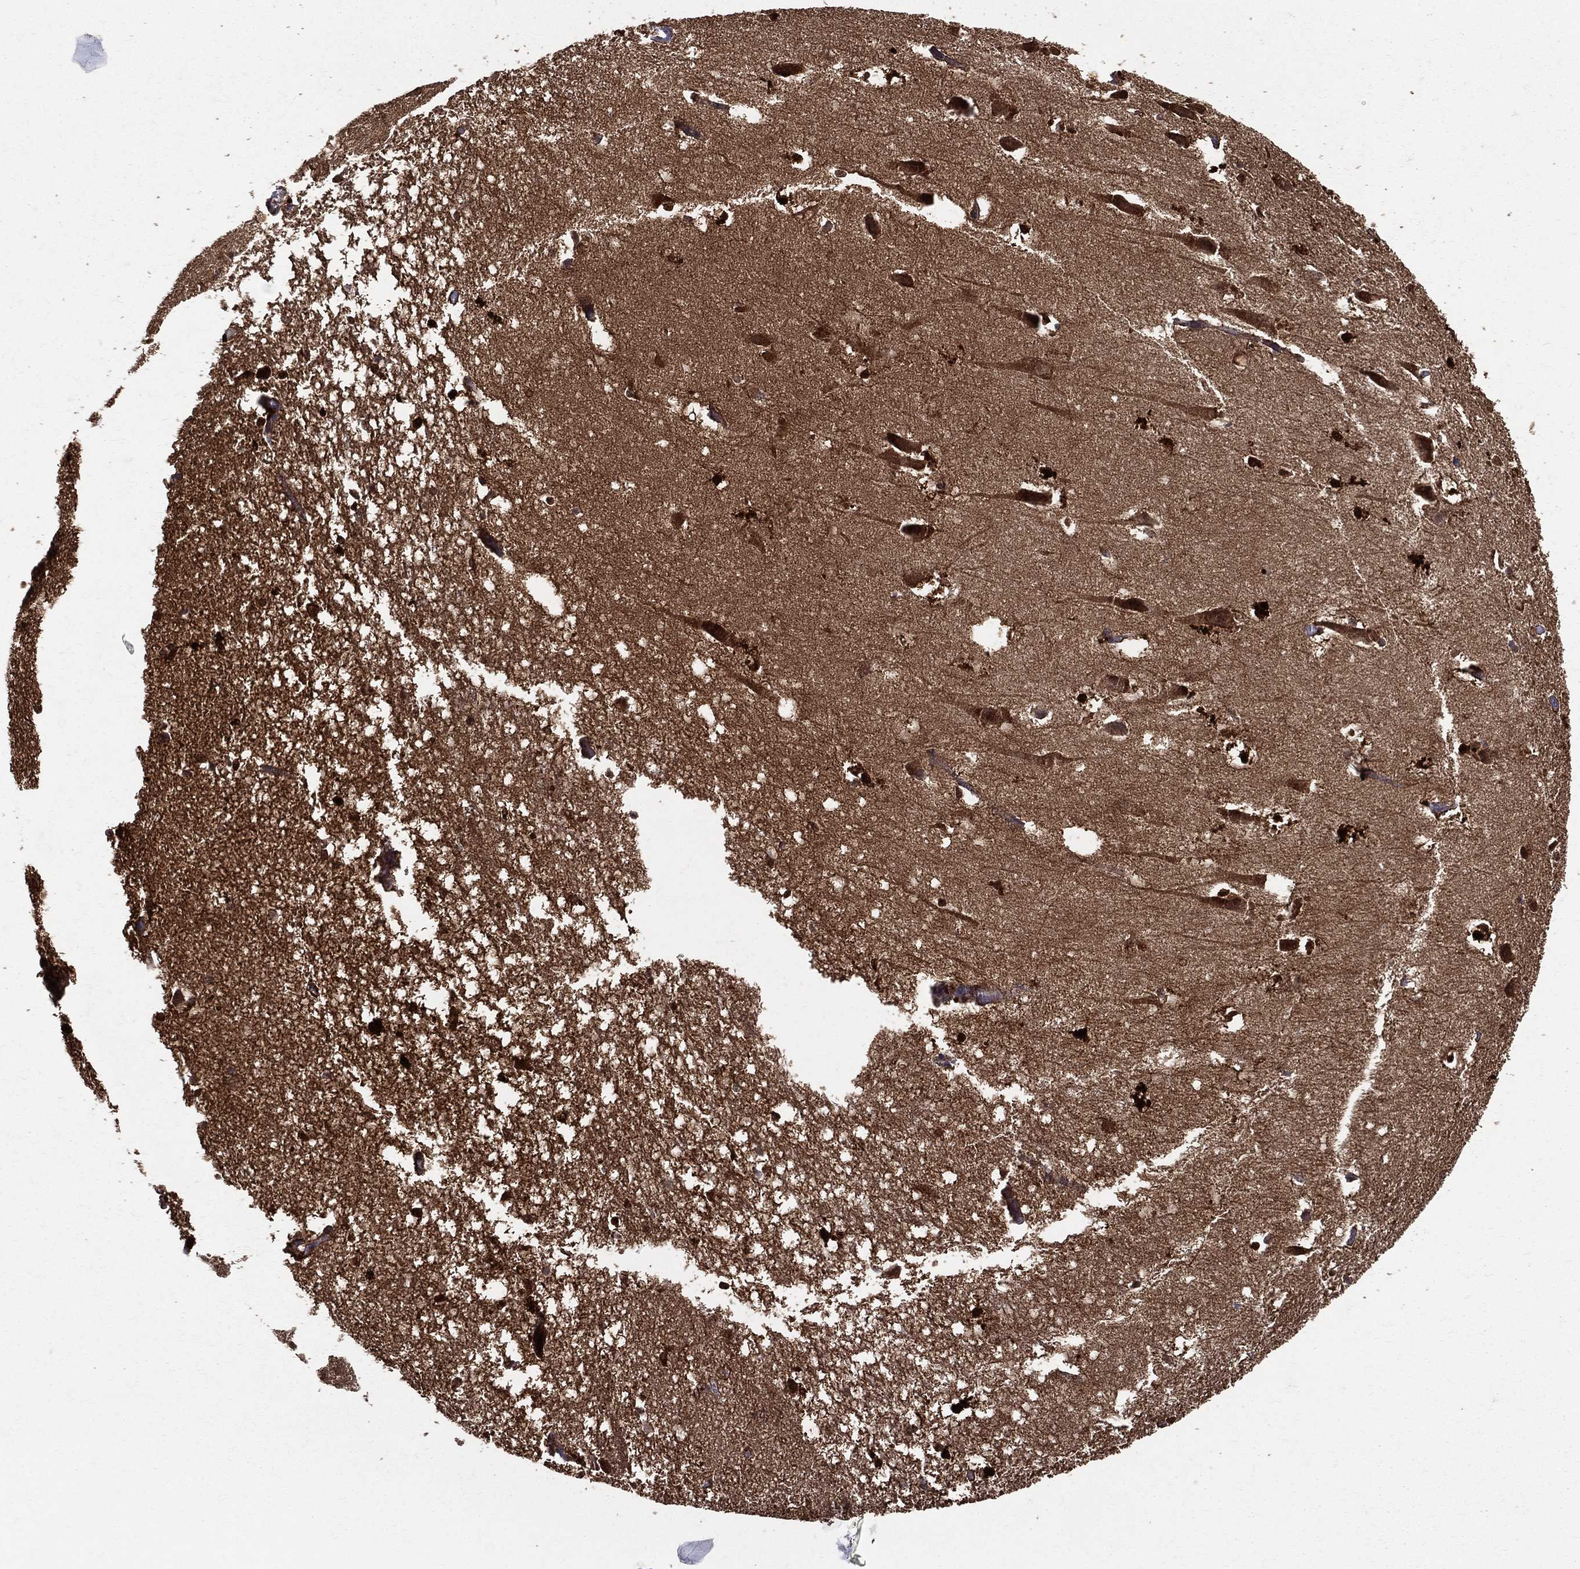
{"staining": {"intensity": "strong", "quantity": "25%-75%", "location": "cytoplasmic/membranous,nuclear"}, "tissue": "hippocampus", "cell_type": "Glial cells", "image_type": "normal", "snomed": [{"axis": "morphology", "description": "Normal tissue, NOS"}, {"axis": "topography", "description": "Lateral ventricle wall"}, {"axis": "topography", "description": "Hippocampus"}], "caption": "Normal hippocampus shows strong cytoplasmic/membranous,nuclear expression in about 25%-75% of glial cells The staining was performed using DAB (3,3'-diaminobenzidine), with brown indicating positive protein expression. Nuclei are stained blue with hematoxylin..", "gene": "ENO1", "patient": {"sex": "female", "age": 63}}